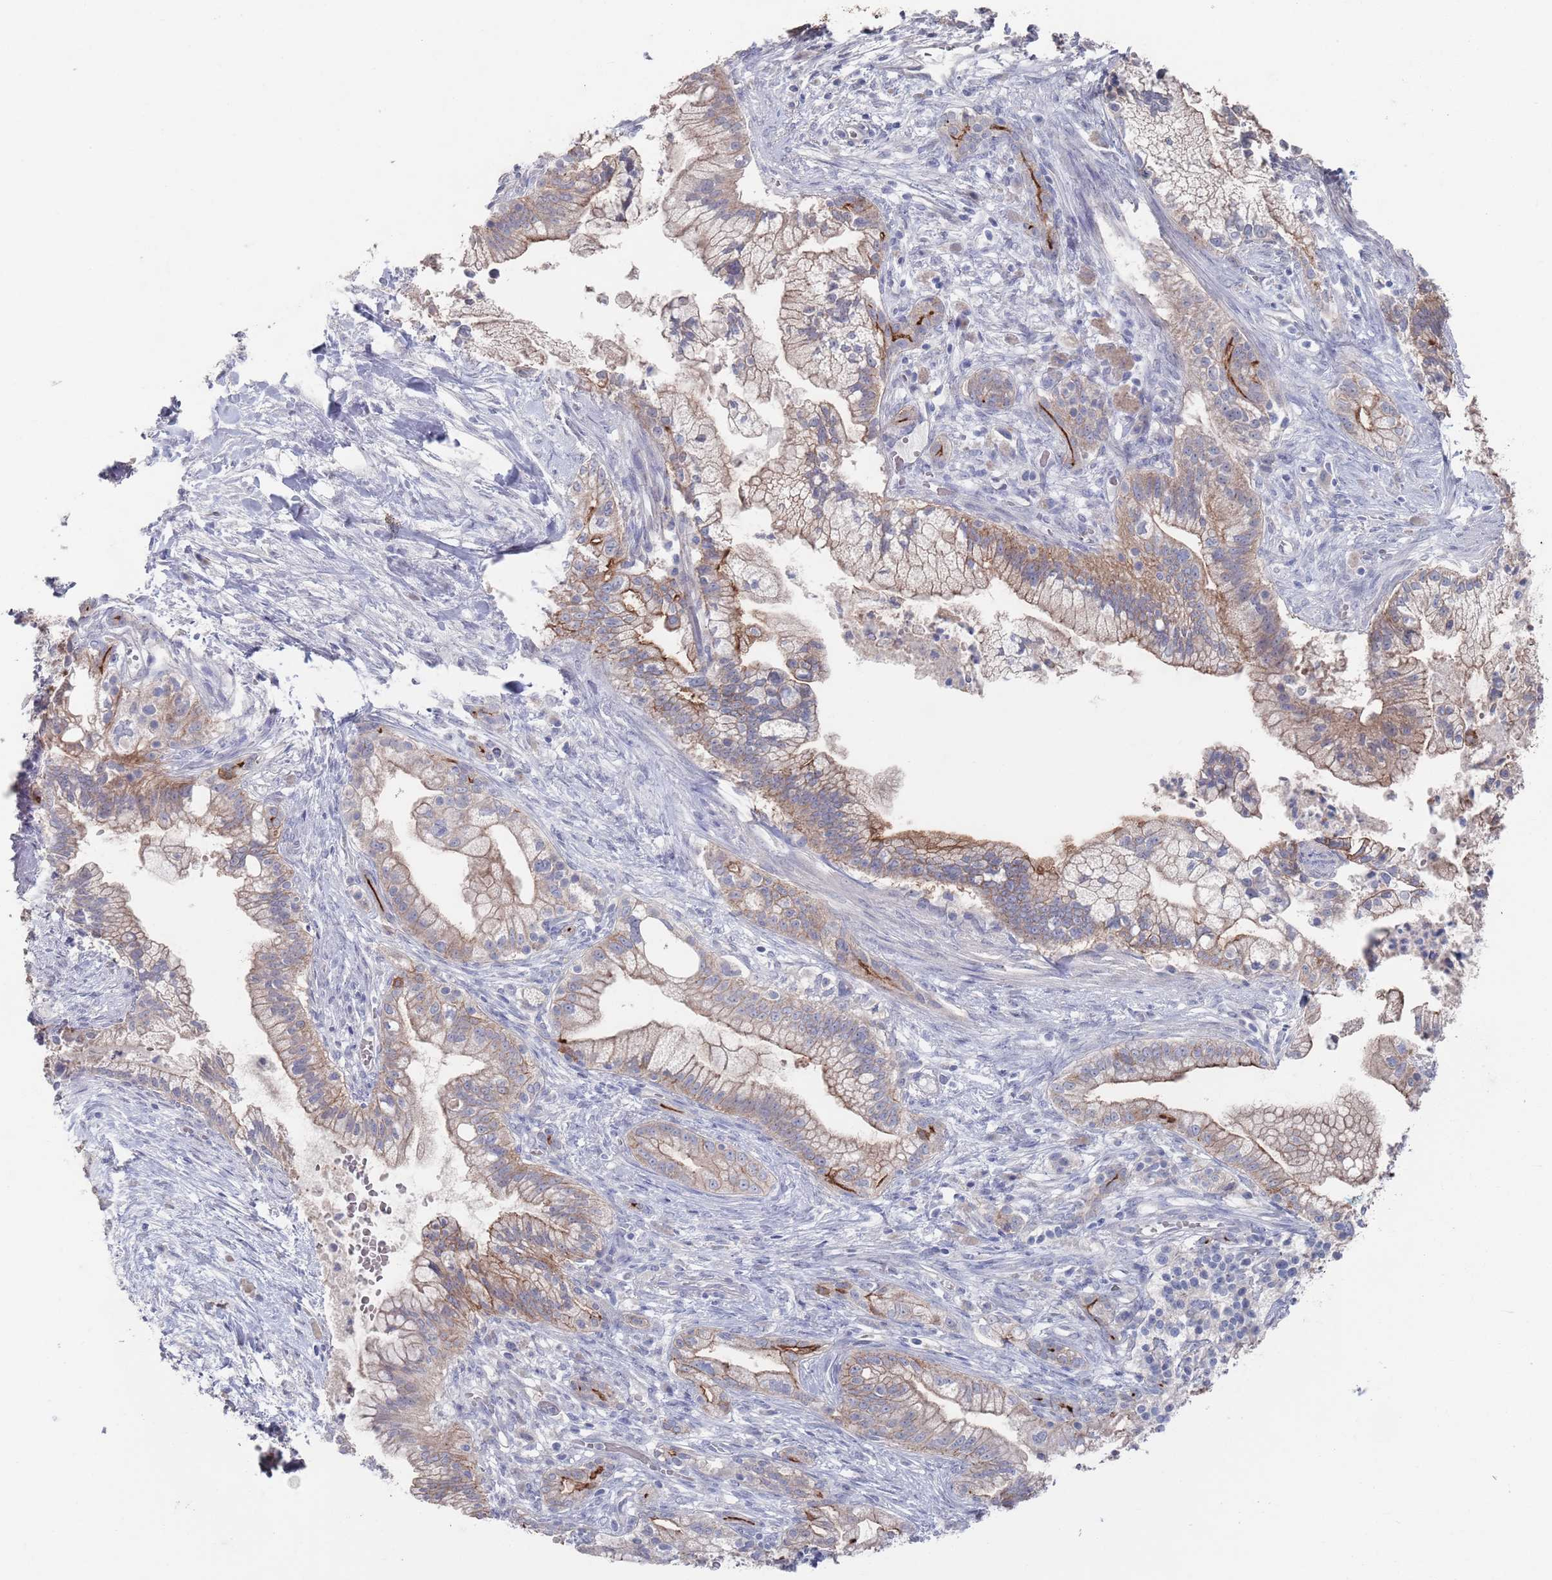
{"staining": {"intensity": "moderate", "quantity": ">75%", "location": "cytoplasmic/membranous"}, "tissue": "pancreatic cancer", "cell_type": "Tumor cells", "image_type": "cancer", "snomed": [{"axis": "morphology", "description": "Adenocarcinoma, NOS"}, {"axis": "topography", "description": "Pancreas"}], "caption": "The photomicrograph displays a brown stain indicating the presence of a protein in the cytoplasmic/membranous of tumor cells in pancreatic cancer (adenocarcinoma). (DAB (3,3'-diaminobenzidine) = brown stain, brightfield microscopy at high magnification).", "gene": "PROM2", "patient": {"sex": "male", "age": 44}}